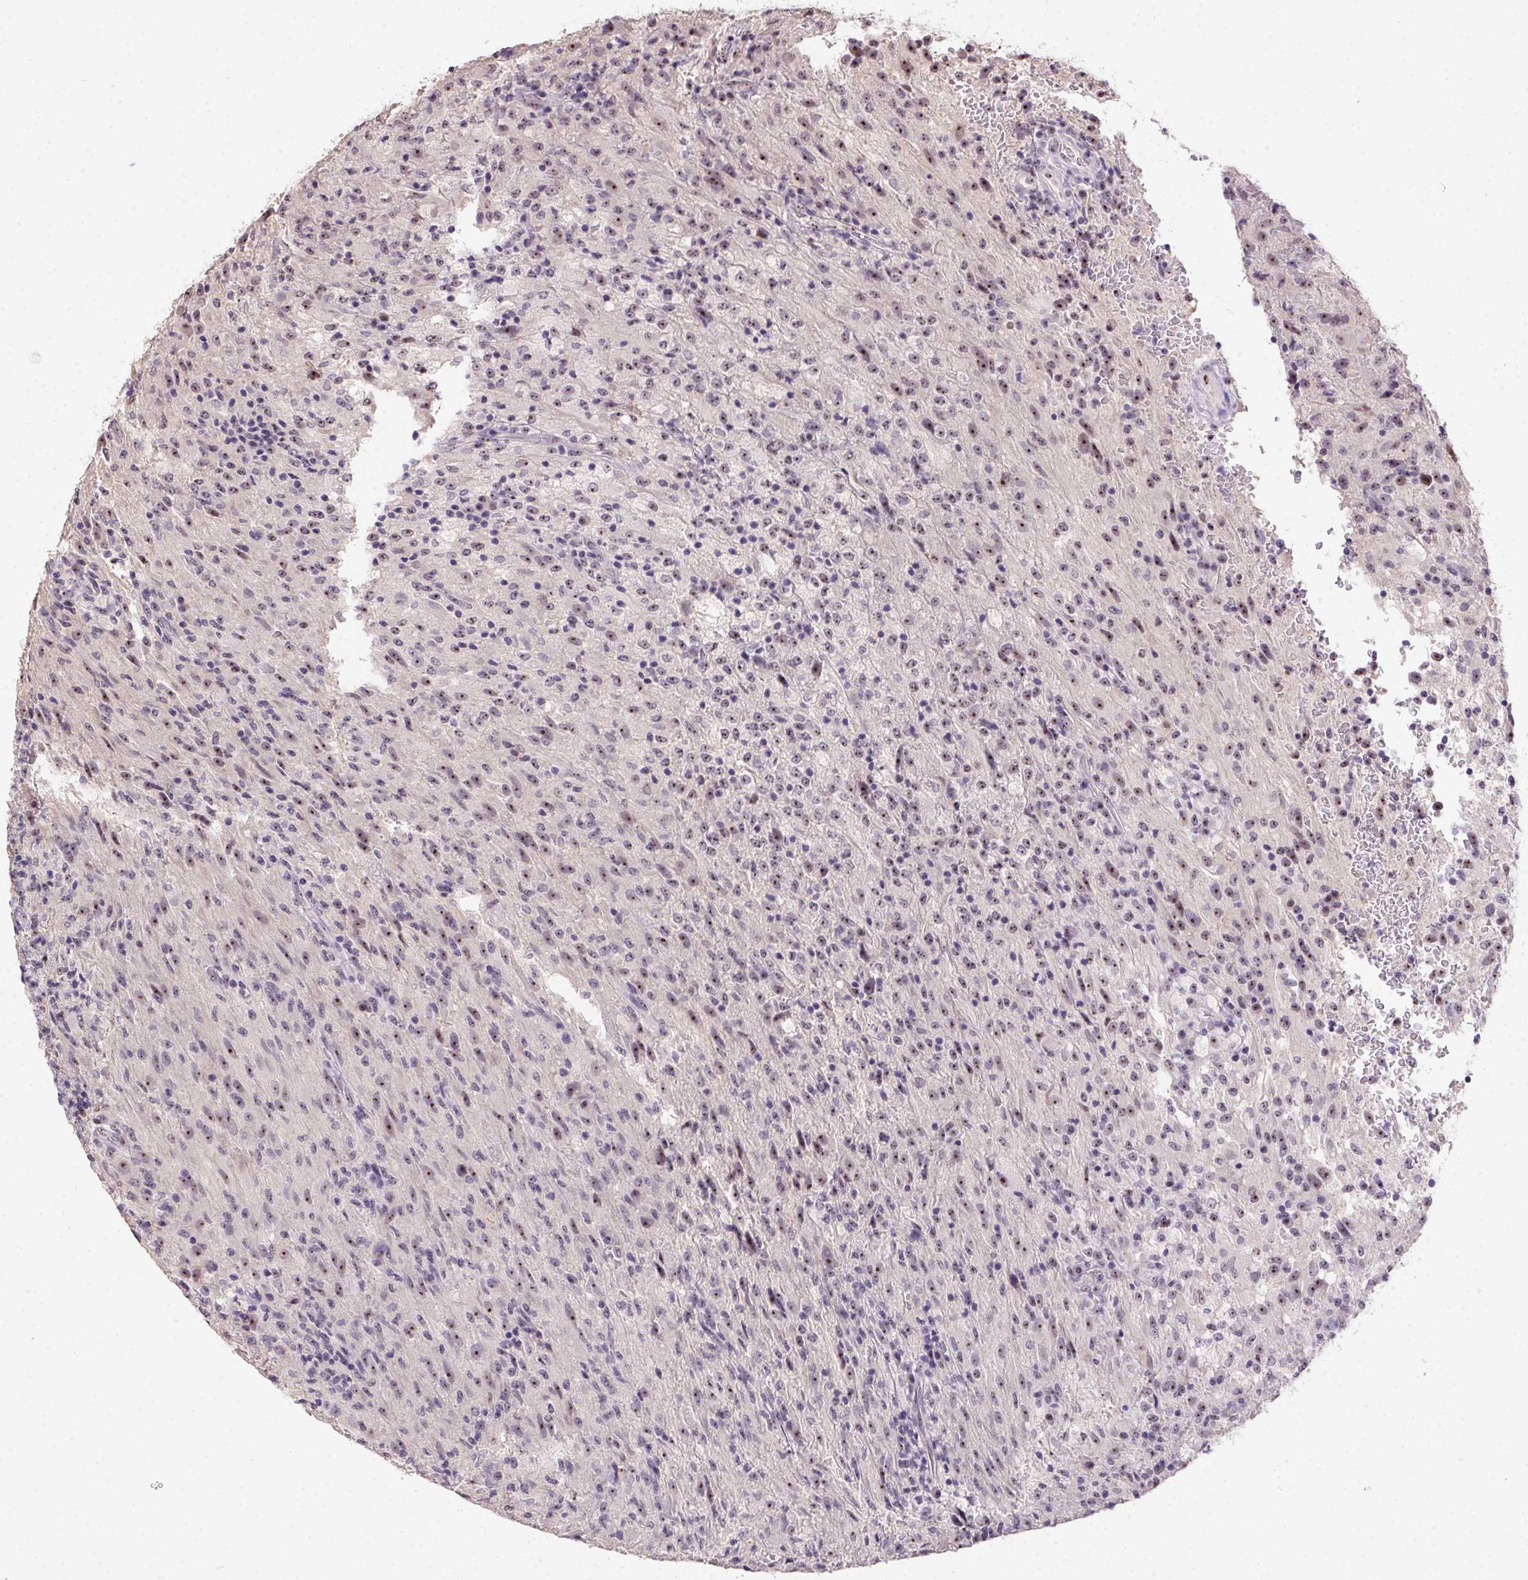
{"staining": {"intensity": "moderate", "quantity": "25%-75%", "location": "nuclear"}, "tissue": "glioma", "cell_type": "Tumor cells", "image_type": "cancer", "snomed": [{"axis": "morphology", "description": "Glioma, malignant, High grade"}, {"axis": "topography", "description": "Brain"}], "caption": "Moderate nuclear staining for a protein is present in about 25%-75% of tumor cells of malignant glioma (high-grade) using immunohistochemistry.", "gene": "BATF2", "patient": {"sex": "male", "age": 68}}